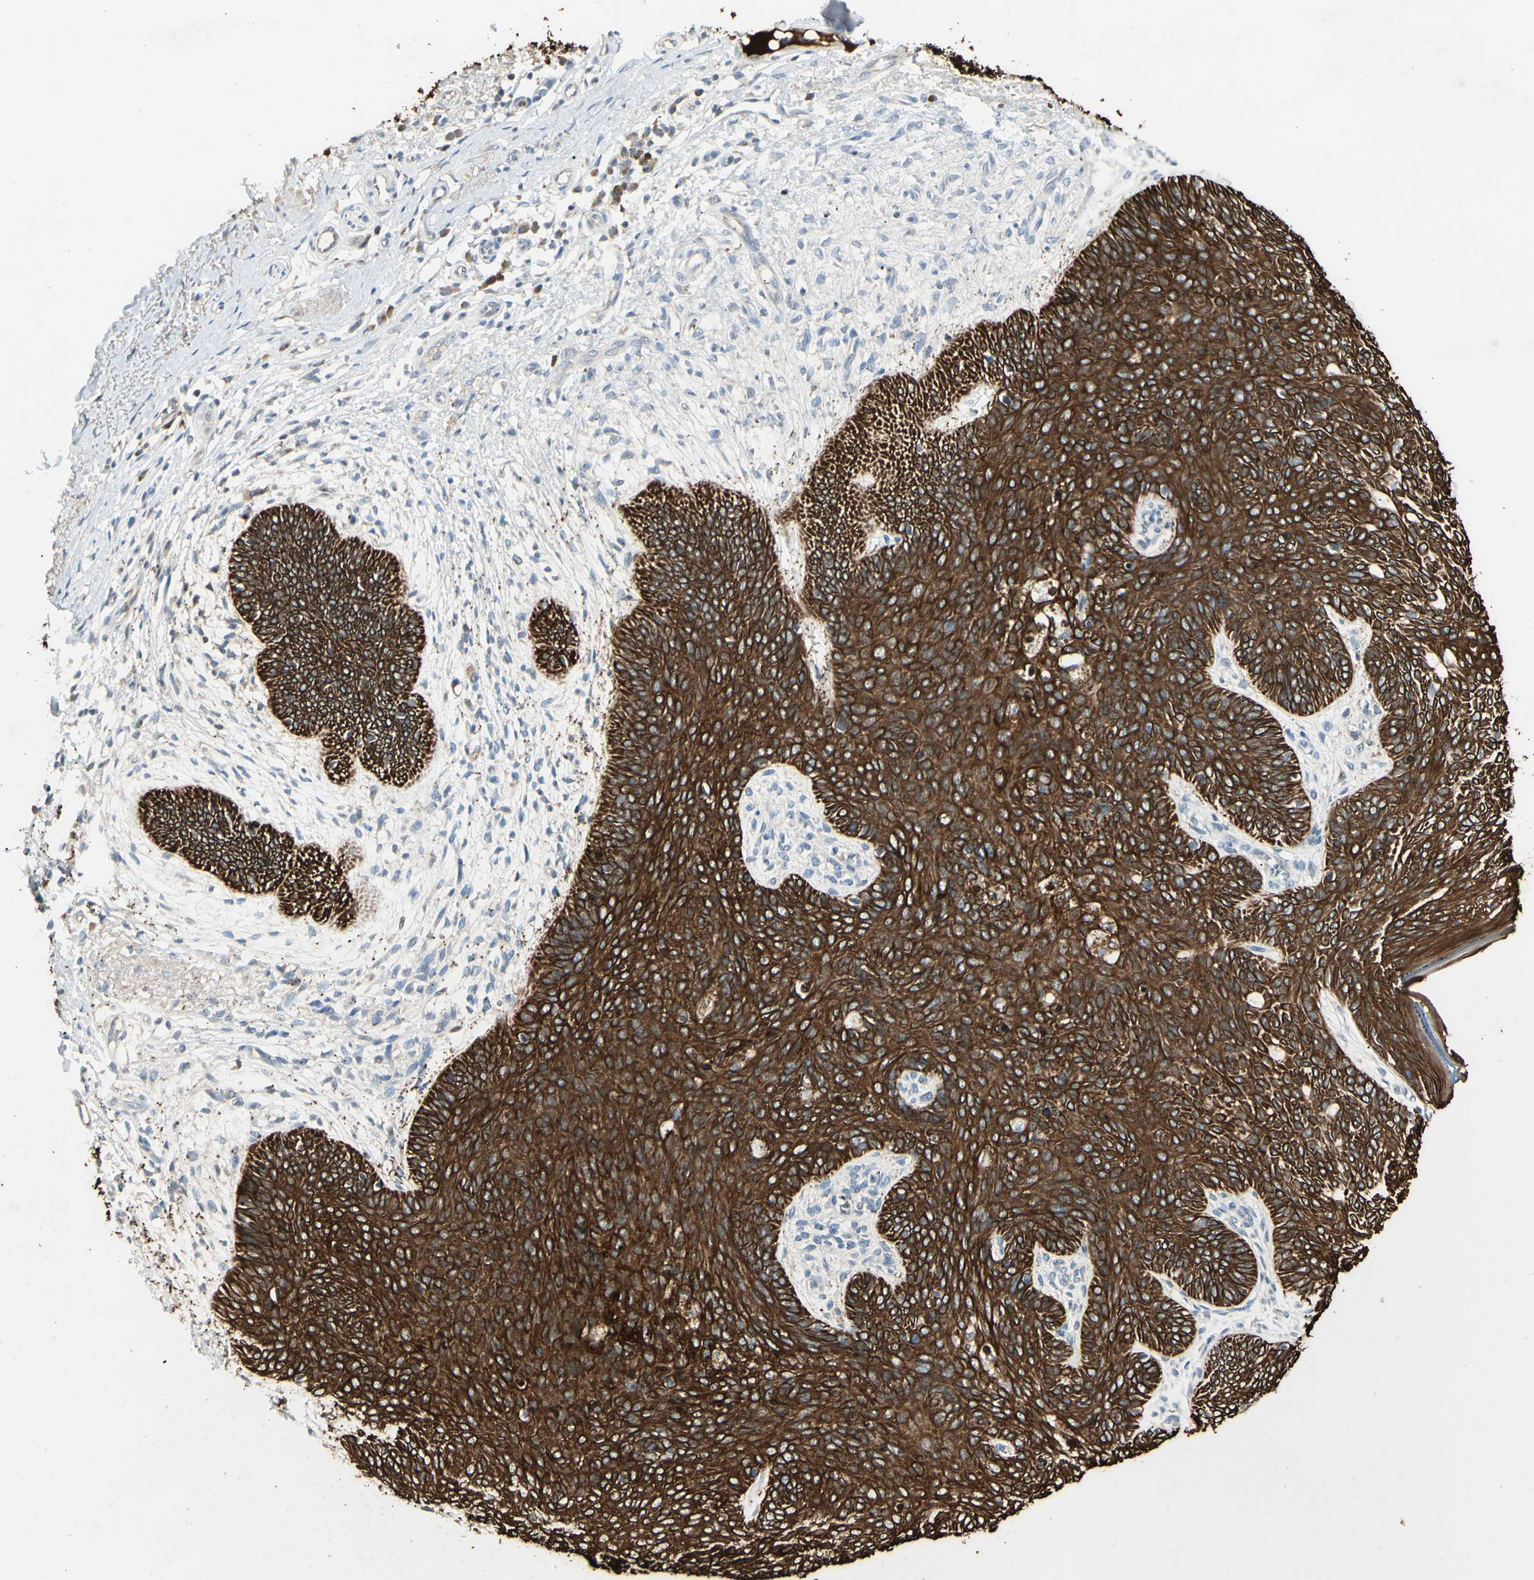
{"staining": {"intensity": "strong", "quantity": ">75%", "location": "cytoplasmic/membranous"}, "tissue": "skin cancer", "cell_type": "Tumor cells", "image_type": "cancer", "snomed": [{"axis": "morphology", "description": "Basal cell carcinoma"}, {"axis": "topography", "description": "Skin"}], "caption": "Brown immunohistochemical staining in skin basal cell carcinoma demonstrates strong cytoplasmic/membranous staining in approximately >75% of tumor cells.", "gene": "SKIL", "patient": {"sex": "male", "age": 87}}